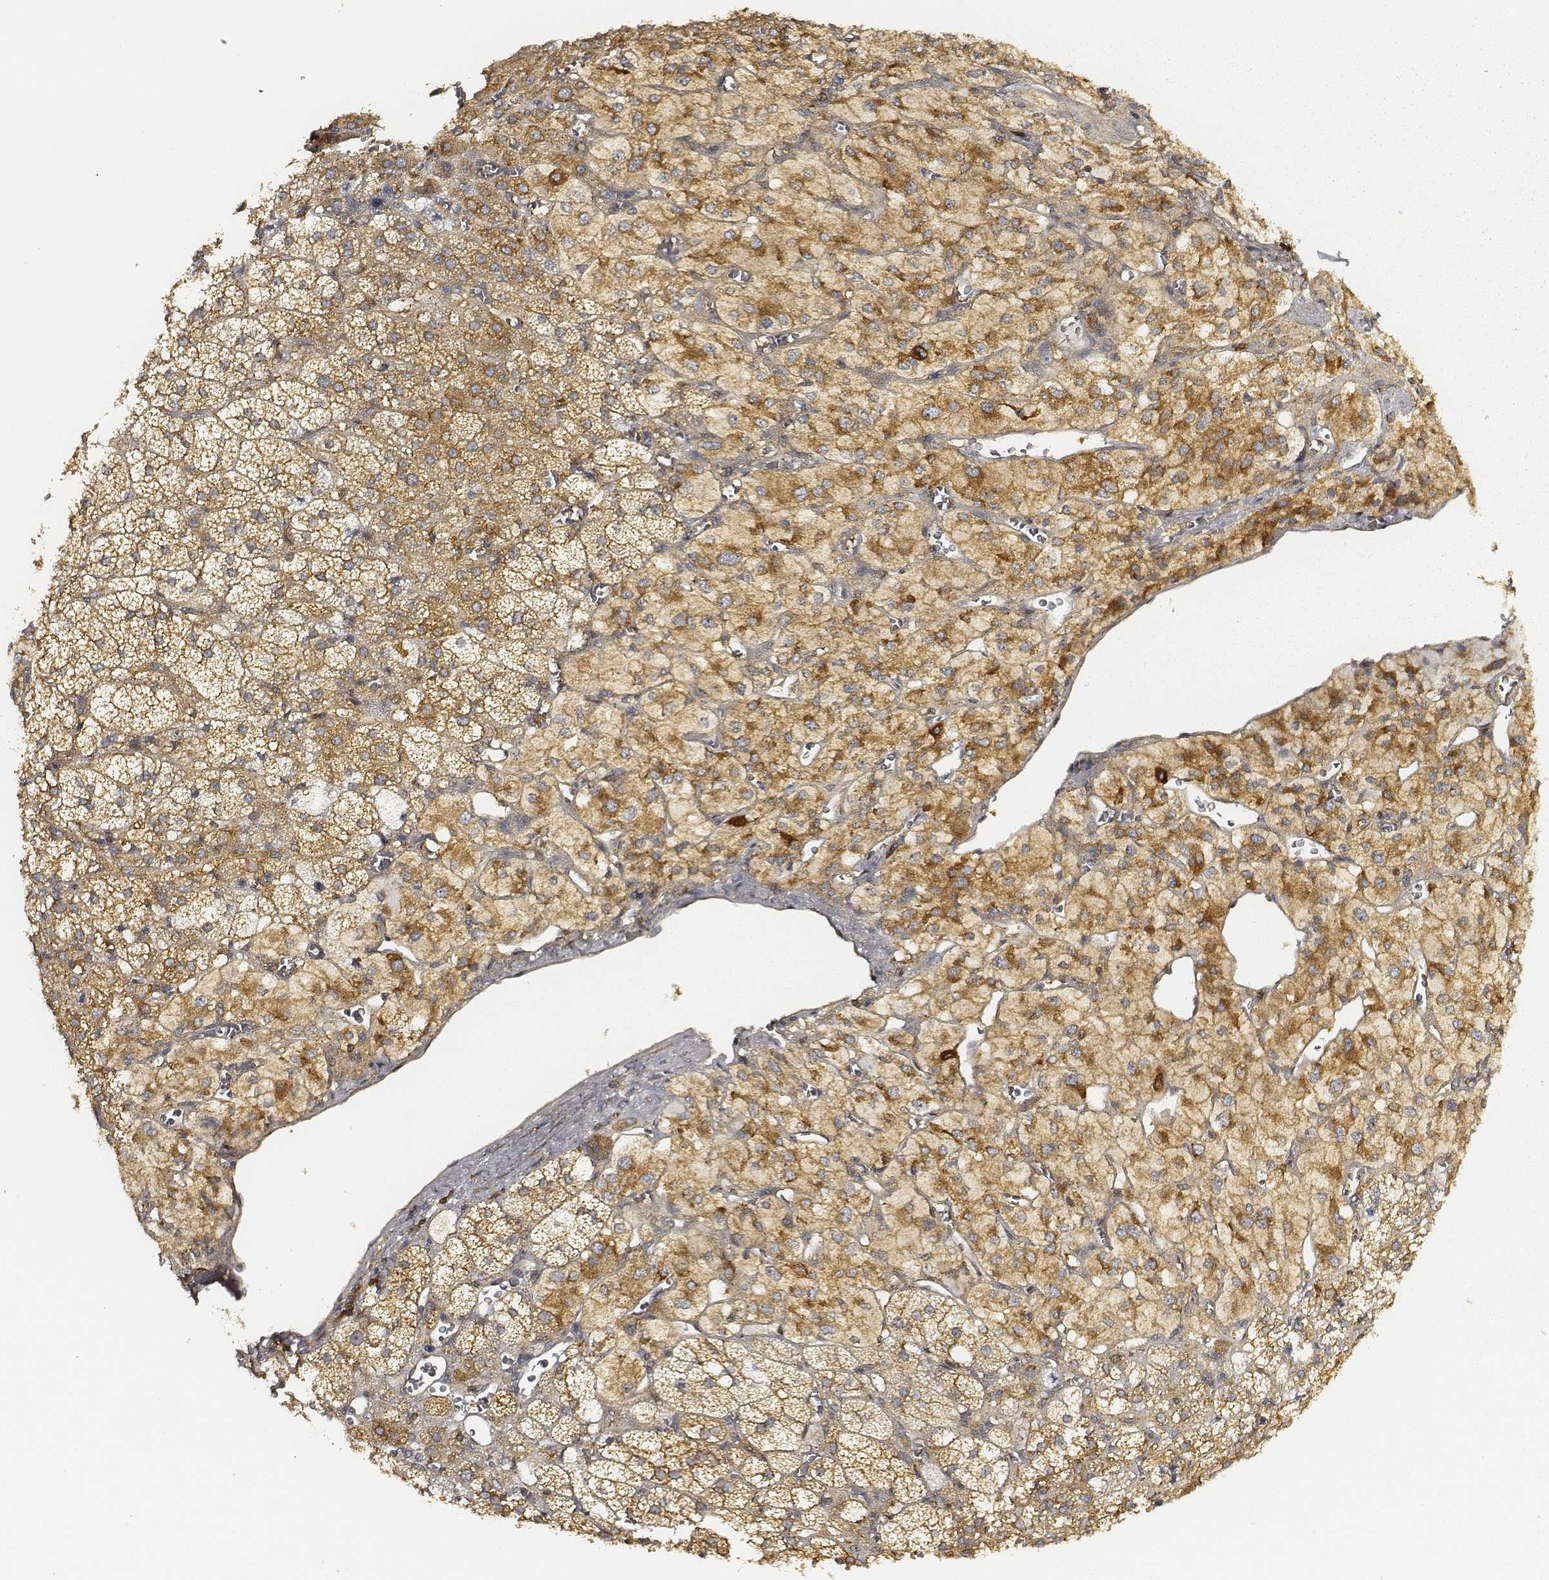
{"staining": {"intensity": "strong", "quantity": "<25%", "location": "cytoplasmic/membranous"}, "tissue": "adrenal gland", "cell_type": "Glandular cells", "image_type": "normal", "snomed": [{"axis": "morphology", "description": "Normal tissue, NOS"}, {"axis": "topography", "description": "Adrenal gland"}], "caption": "Strong cytoplasmic/membranous staining for a protein is present in about <25% of glandular cells of unremarkable adrenal gland using IHC.", "gene": "CARS1", "patient": {"sex": "female", "age": 60}}